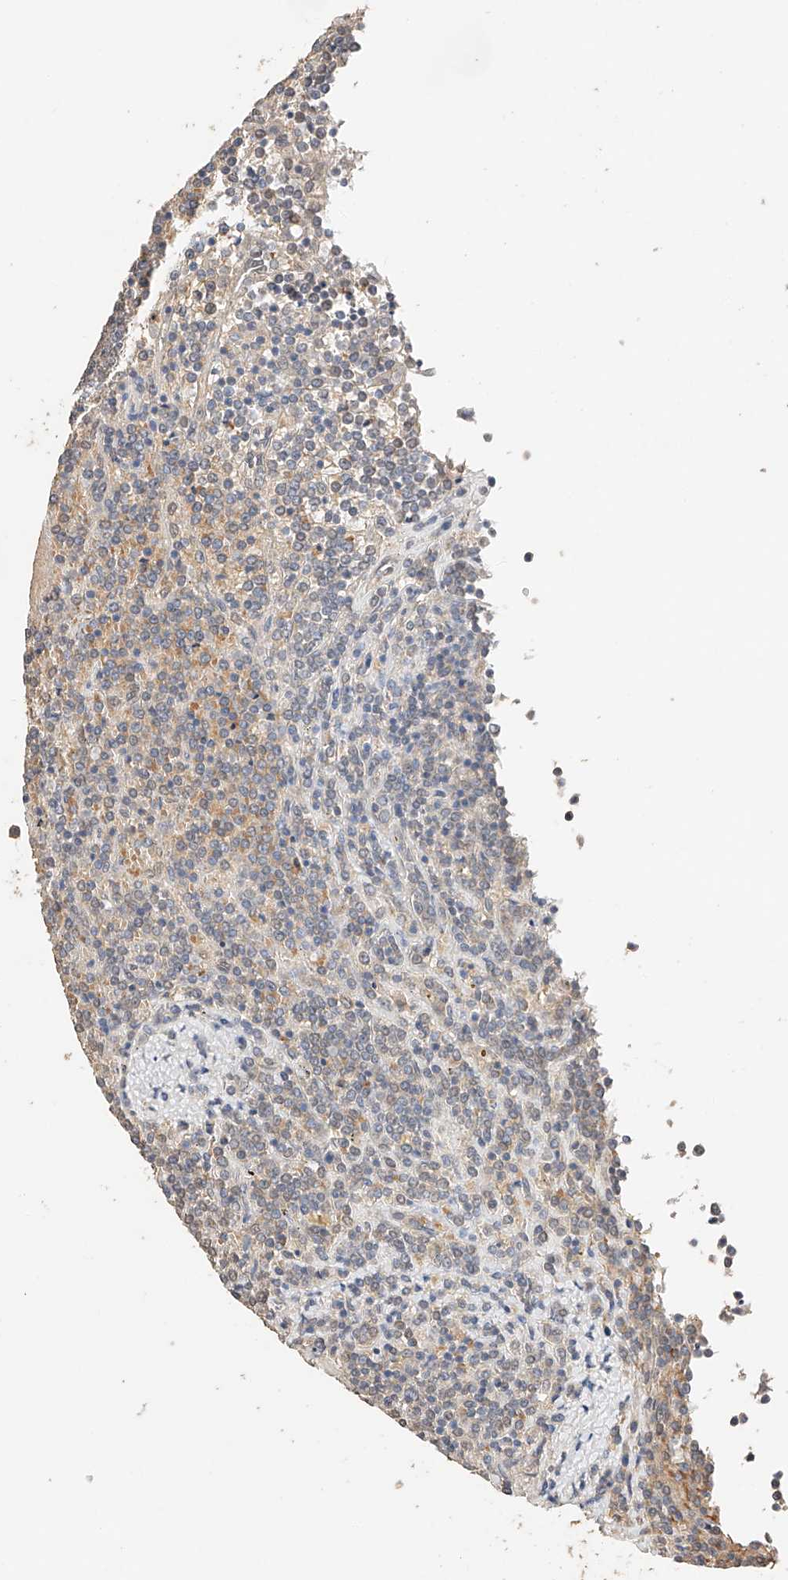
{"staining": {"intensity": "negative", "quantity": "none", "location": "none"}, "tissue": "lymphoma", "cell_type": "Tumor cells", "image_type": "cancer", "snomed": [{"axis": "morphology", "description": "Malignant lymphoma, non-Hodgkin's type, Low grade"}, {"axis": "topography", "description": "Spleen"}], "caption": "DAB immunohistochemical staining of human malignant lymphoma, non-Hodgkin's type (low-grade) exhibits no significant positivity in tumor cells.", "gene": "IL22RA2", "patient": {"sex": "female", "age": 19}}